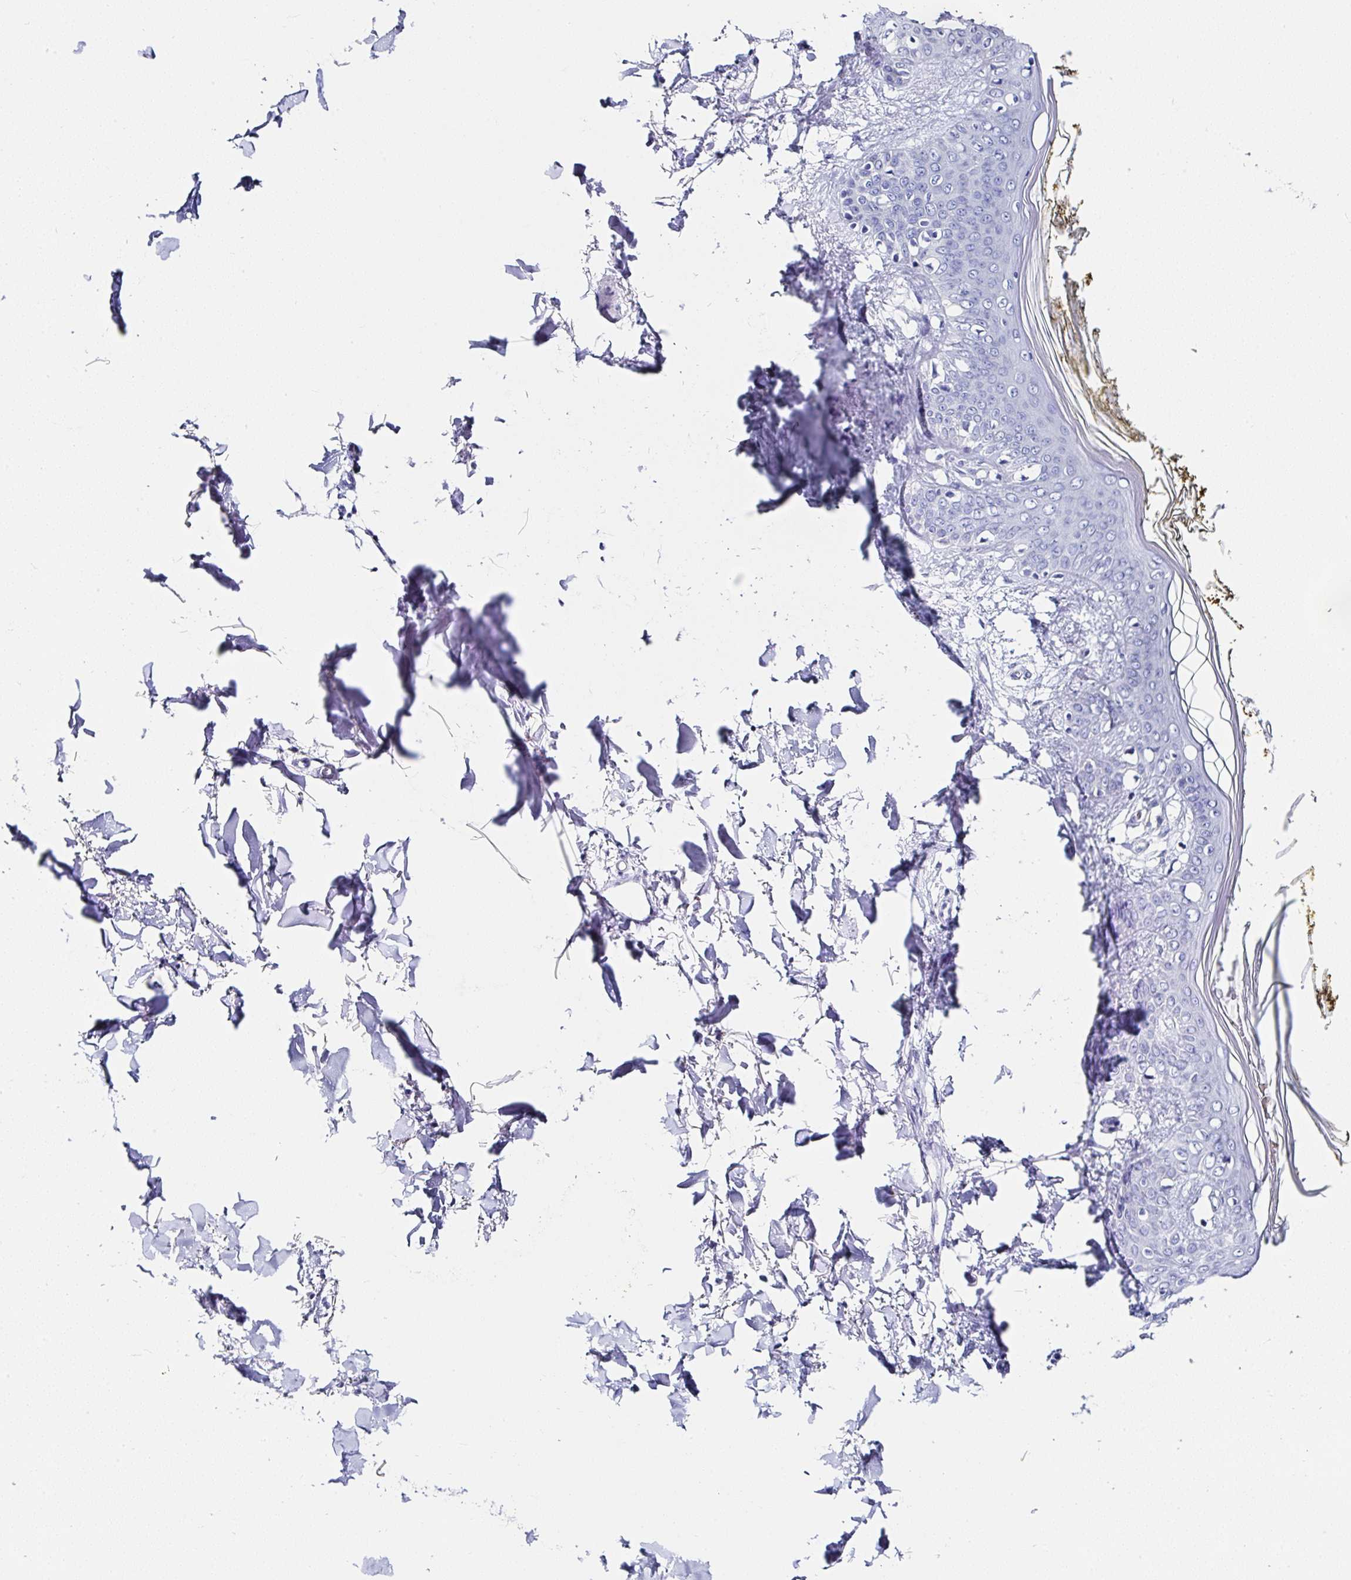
{"staining": {"intensity": "negative", "quantity": "none", "location": "none"}, "tissue": "skin", "cell_type": "Fibroblasts", "image_type": "normal", "snomed": [{"axis": "morphology", "description": "Normal tissue, NOS"}, {"axis": "topography", "description": "Skin"}], "caption": "Fibroblasts are negative for brown protein staining in normal skin. (Brightfield microscopy of DAB immunohistochemistry at high magnification).", "gene": "UGT3A1", "patient": {"sex": "female", "age": 34}}